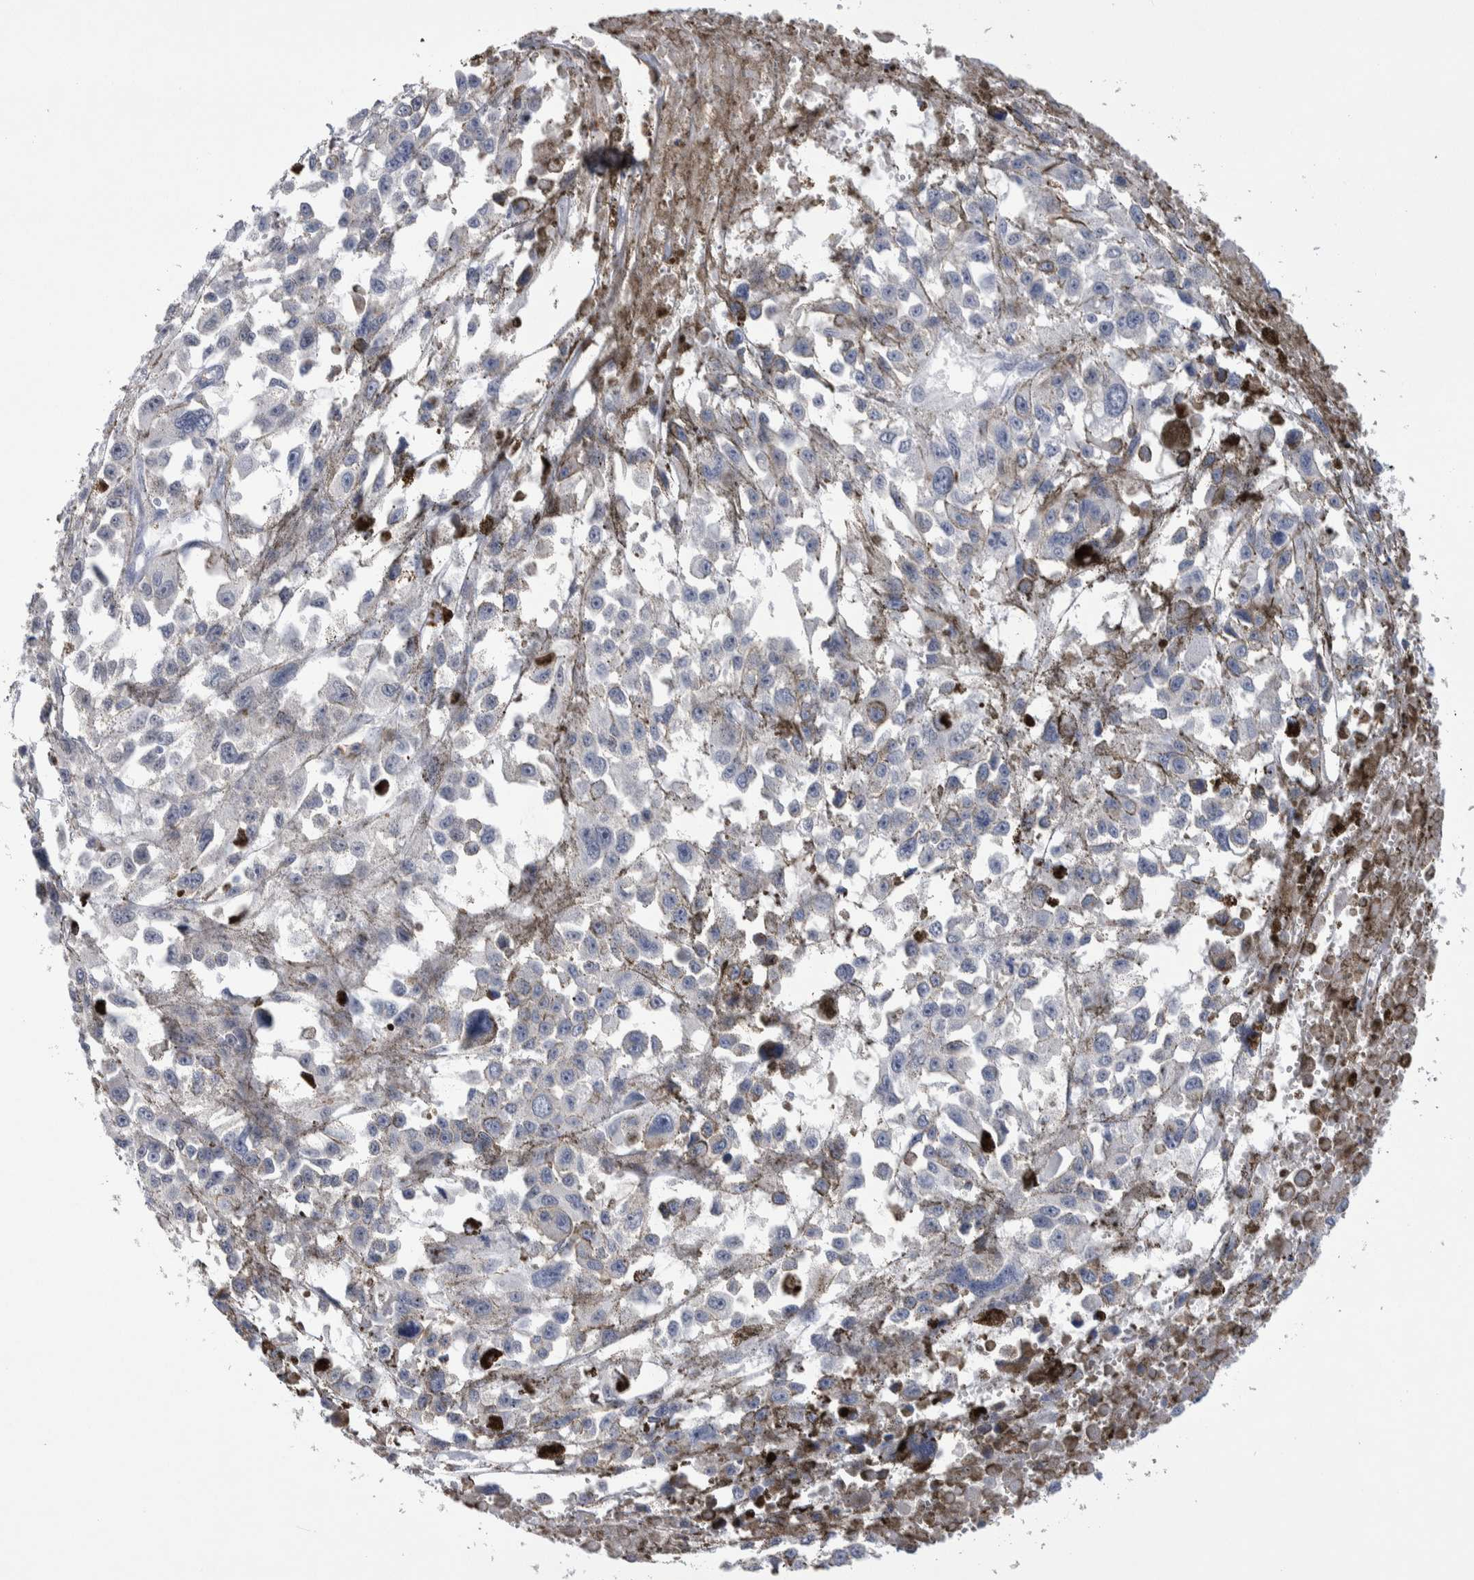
{"staining": {"intensity": "negative", "quantity": "none", "location": "none"}, "tissue": "melanoma", "cell_type": "Tumor cells", "image_type": "cancer", "snomed": [{"axis": "morphology", "description": "Malignant melanoma, Metastatic site"}, {"axis": "topography", "description": "Lymph node"}], "caption": "Protein analysis of malignant melanoma (metastatic site) reveals no significant staining in tumor cells.", "gene": "LURAP1L", "patient": {"sex": "male", "age": 59}}